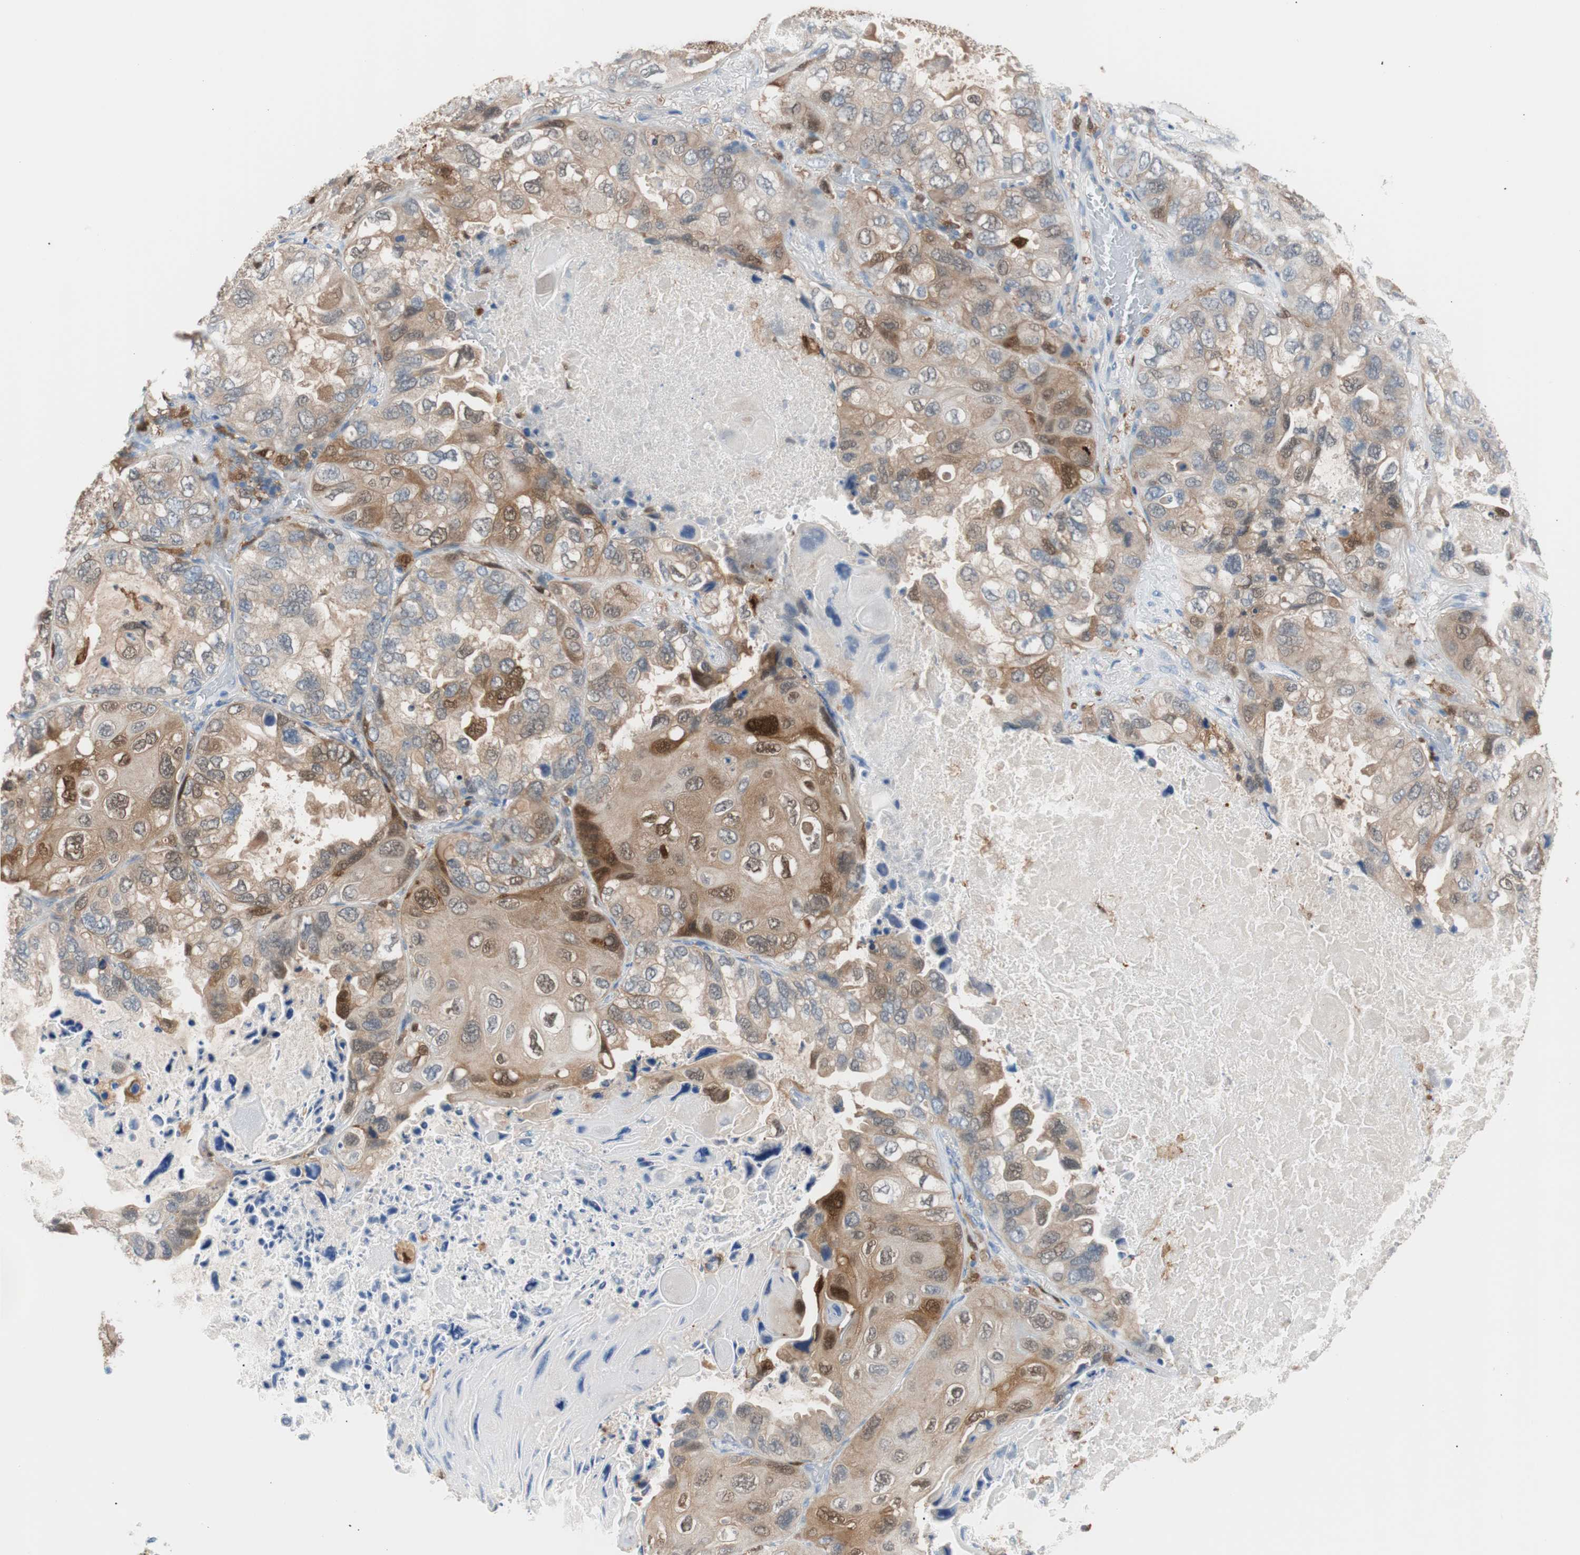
{"staining": {"intensity": "moderate", "quantity": "25%-75%", "location": "cytoplasmic/membranous"}, "tissue": "lung cancer", "cell_type": "Tumor cells", "image_type": "cancer", "snomed": [{"axis": "morphology", "description": "Squamous cell carcinoma, NOS"}, {"axis": "topography", "description": "Lung"}], "caption": "This micrograph demonstrates lung cancer stained with IHC to label a protein in brown. The cytoplasmic/membranous of tumor cells show moderate positivity for the protein. Nuclei are counter-stained blue.", "gene": "IL18", "patient": {"sex": "female", "age": 73}}